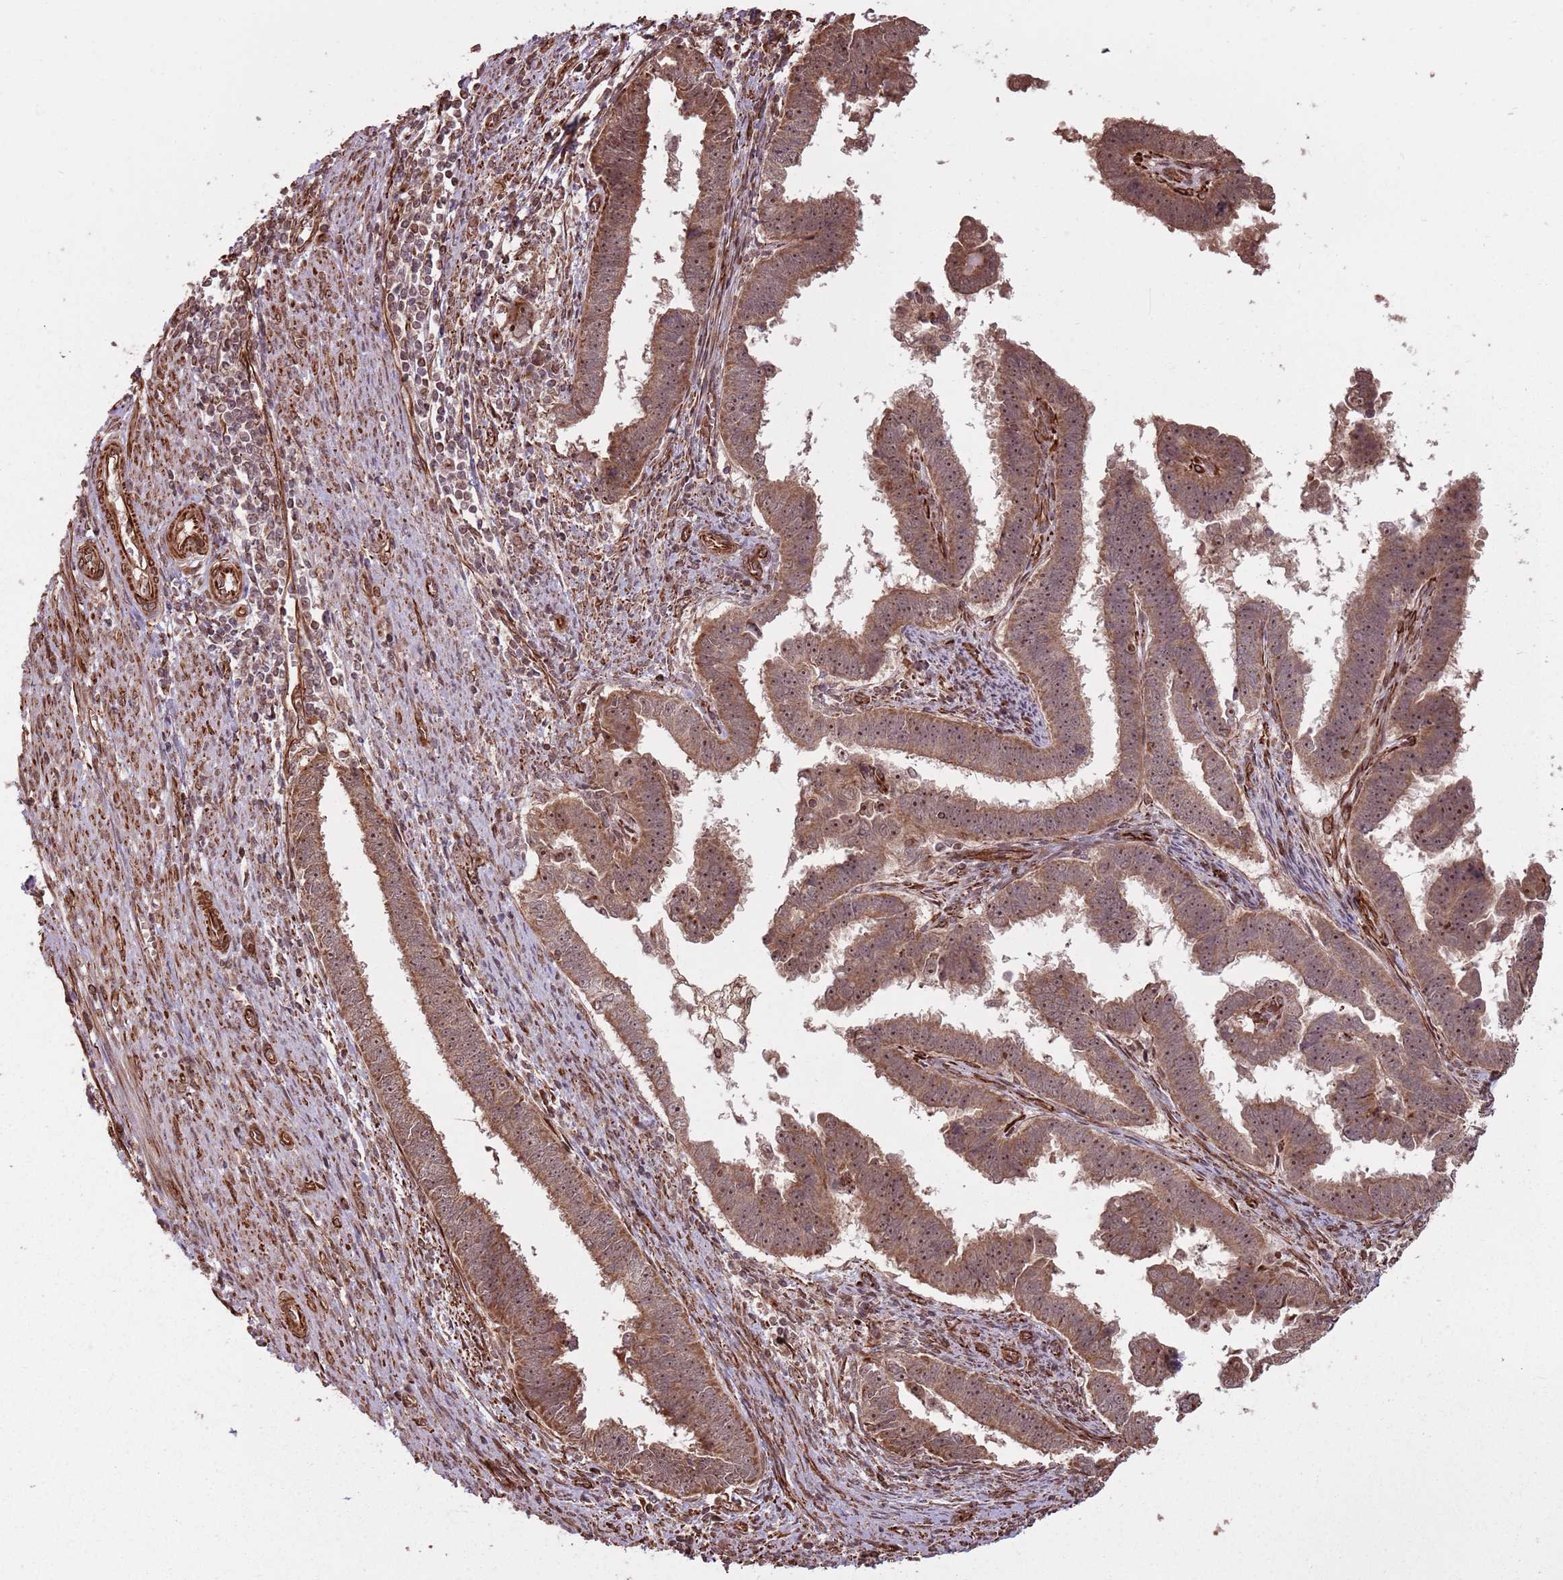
{"staining": {"intensity": "moderate", "quantity": ">75%", "location": "cytoplasmic/membranous,nuclear"}, "tissue": "endometrial cancer", "cell_type": "Tumor cells", "image_type": "cancer", "snomed": [{"axis": "morphology", "description": "Adenocarcinoma, NOS"}, {"axis": "topography", "description": "Endometrium"}], "caption": "A brown stain labels moderate cytoplasmic/membranous and nuclear expression of a protein in human endometrial cancer (adenocarcinoma) tumor cells.", "gene": "ADAMTS3", "patient": {"sex": "female", "age": 75}}